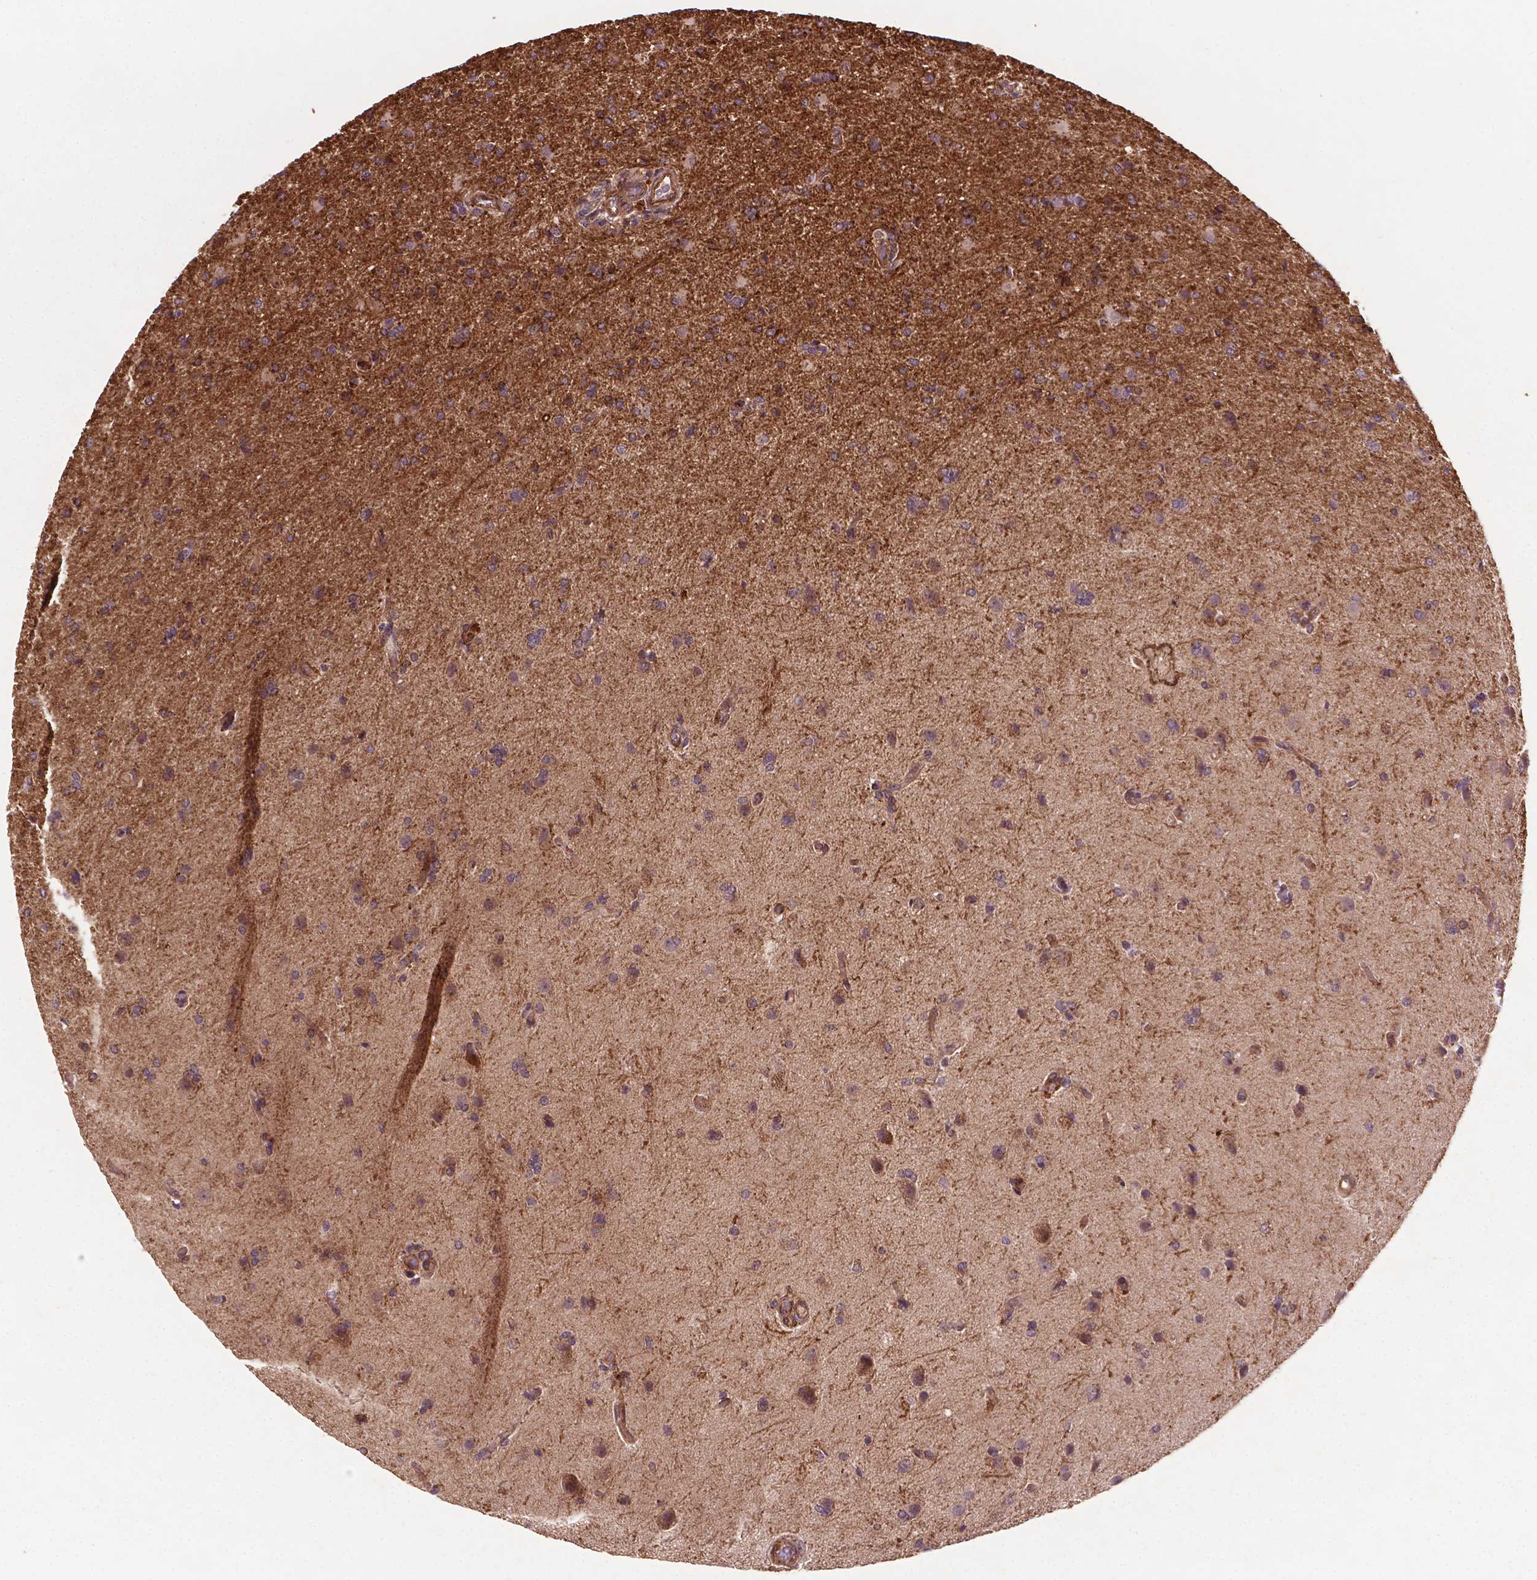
{"staining": {"intensity": "moderate", "quantity": "<25%", "location": "cytoplasmic/membranous"}, "tissue": "glioma", "cell_type": "Tumor cells", "image_type": "cancer", "snomed": [{"axis": "morphology", "description": "Glioma, malignant, High grade"}, {"axis": "topography", "description": "Brain"}], "caption": "Human glioma stained for a protein (brown) reveals moderate cytoplasmic/membranous positive positivity in about <25% of tumor cells.", "gene": "ZMYND19", "patient": {"sex": "male", "age": 68}}